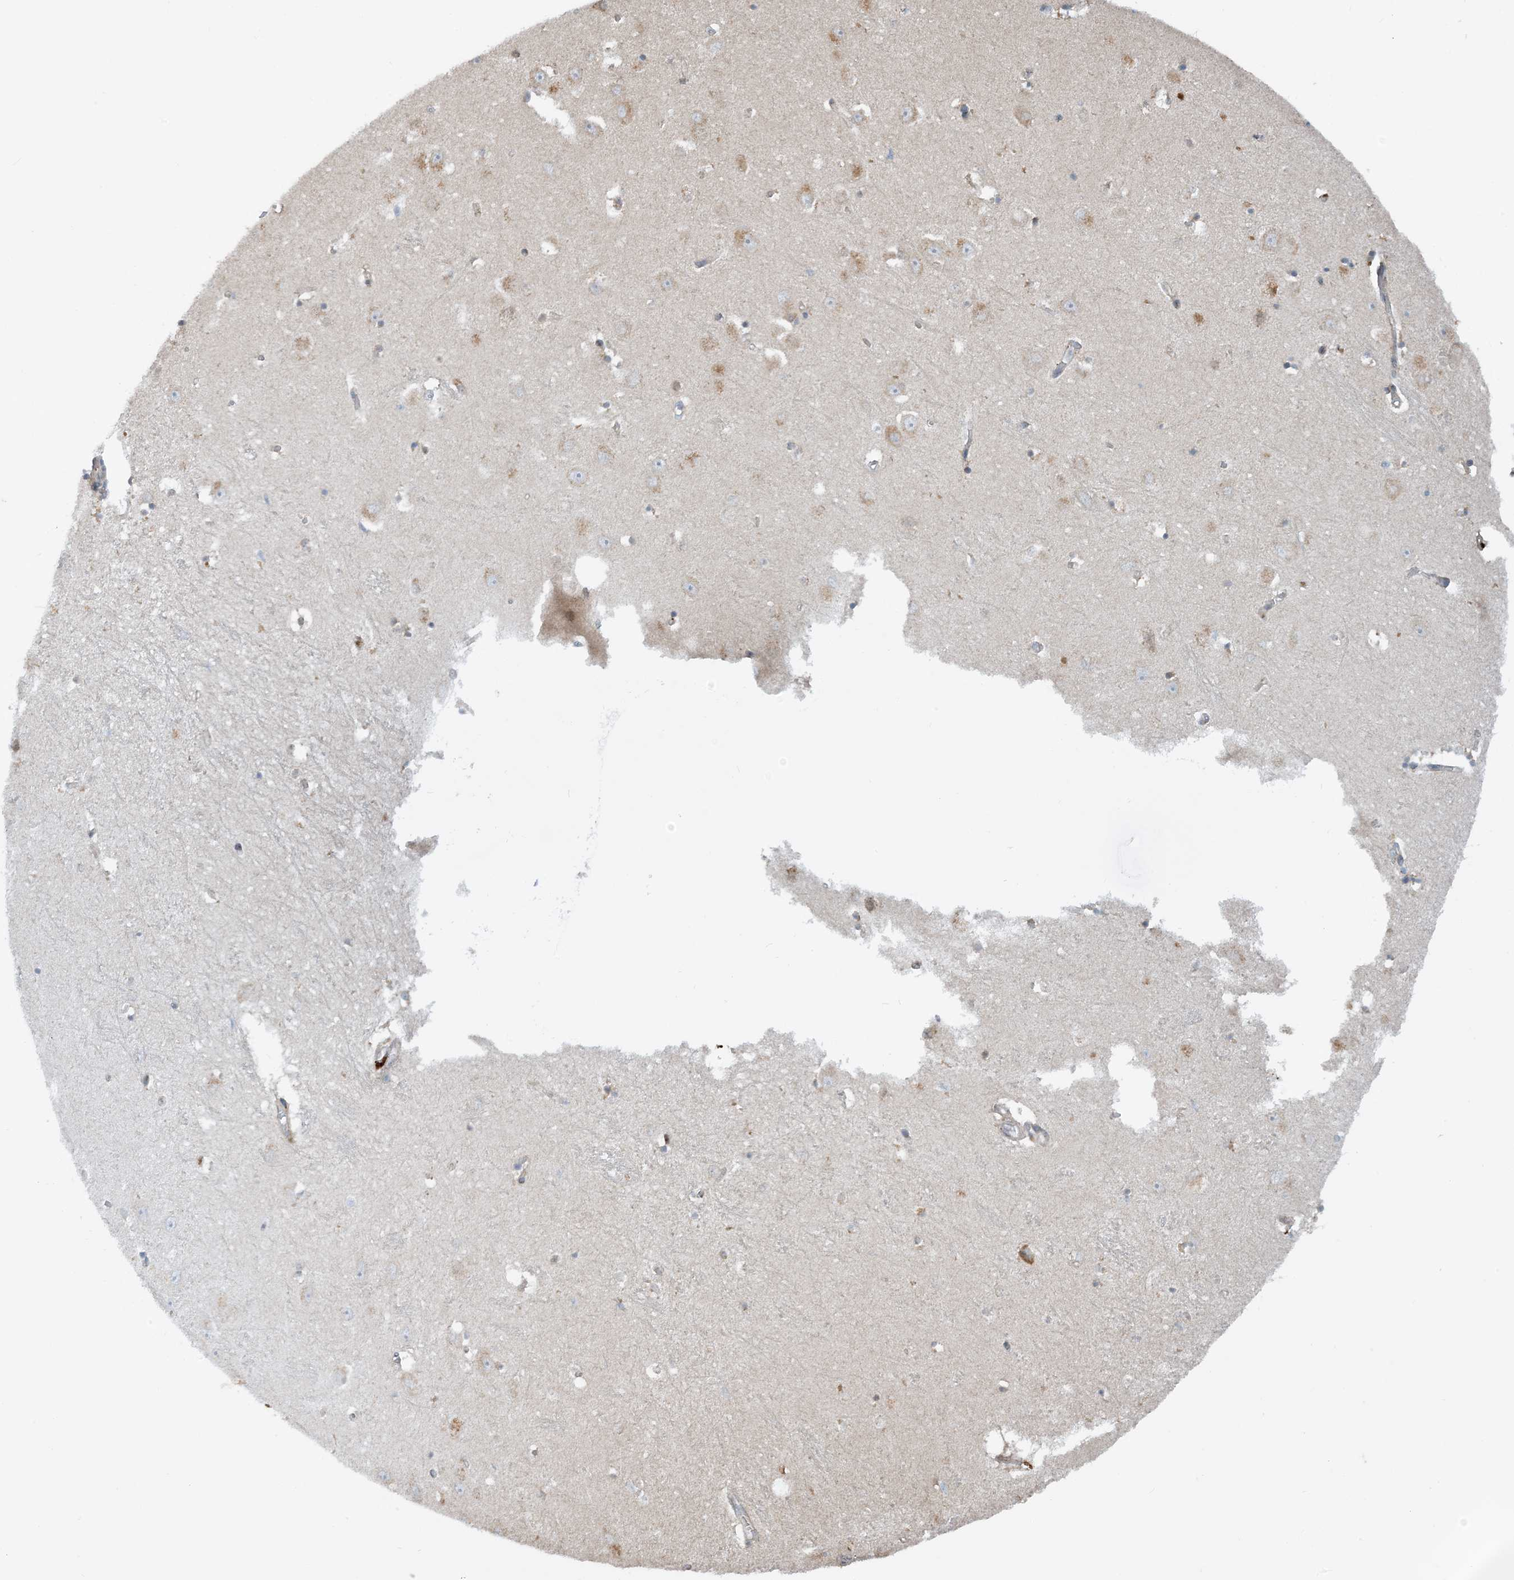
{"staining": {"intensity": "weak", "quantity": "<25%", "location": "cytoplasmic/membranous"}, "tissue": "hippocampus", "cell_type": "Glial cells", "image_type": "normal", "snomed": [{"axis": "morphology", "description": "Normal tissue, NOS"}, {"axis": "topography", "description": "Hippocampus"}], "caption": "Immunohistochemical staining of normal human hippocampus reveals no significant staining in glial cells. (Brightfield microscopy of DAB IHC at high magnification).", "gene": "PHOSPHO2", "patient": {"sex": "female", "age": 64}}